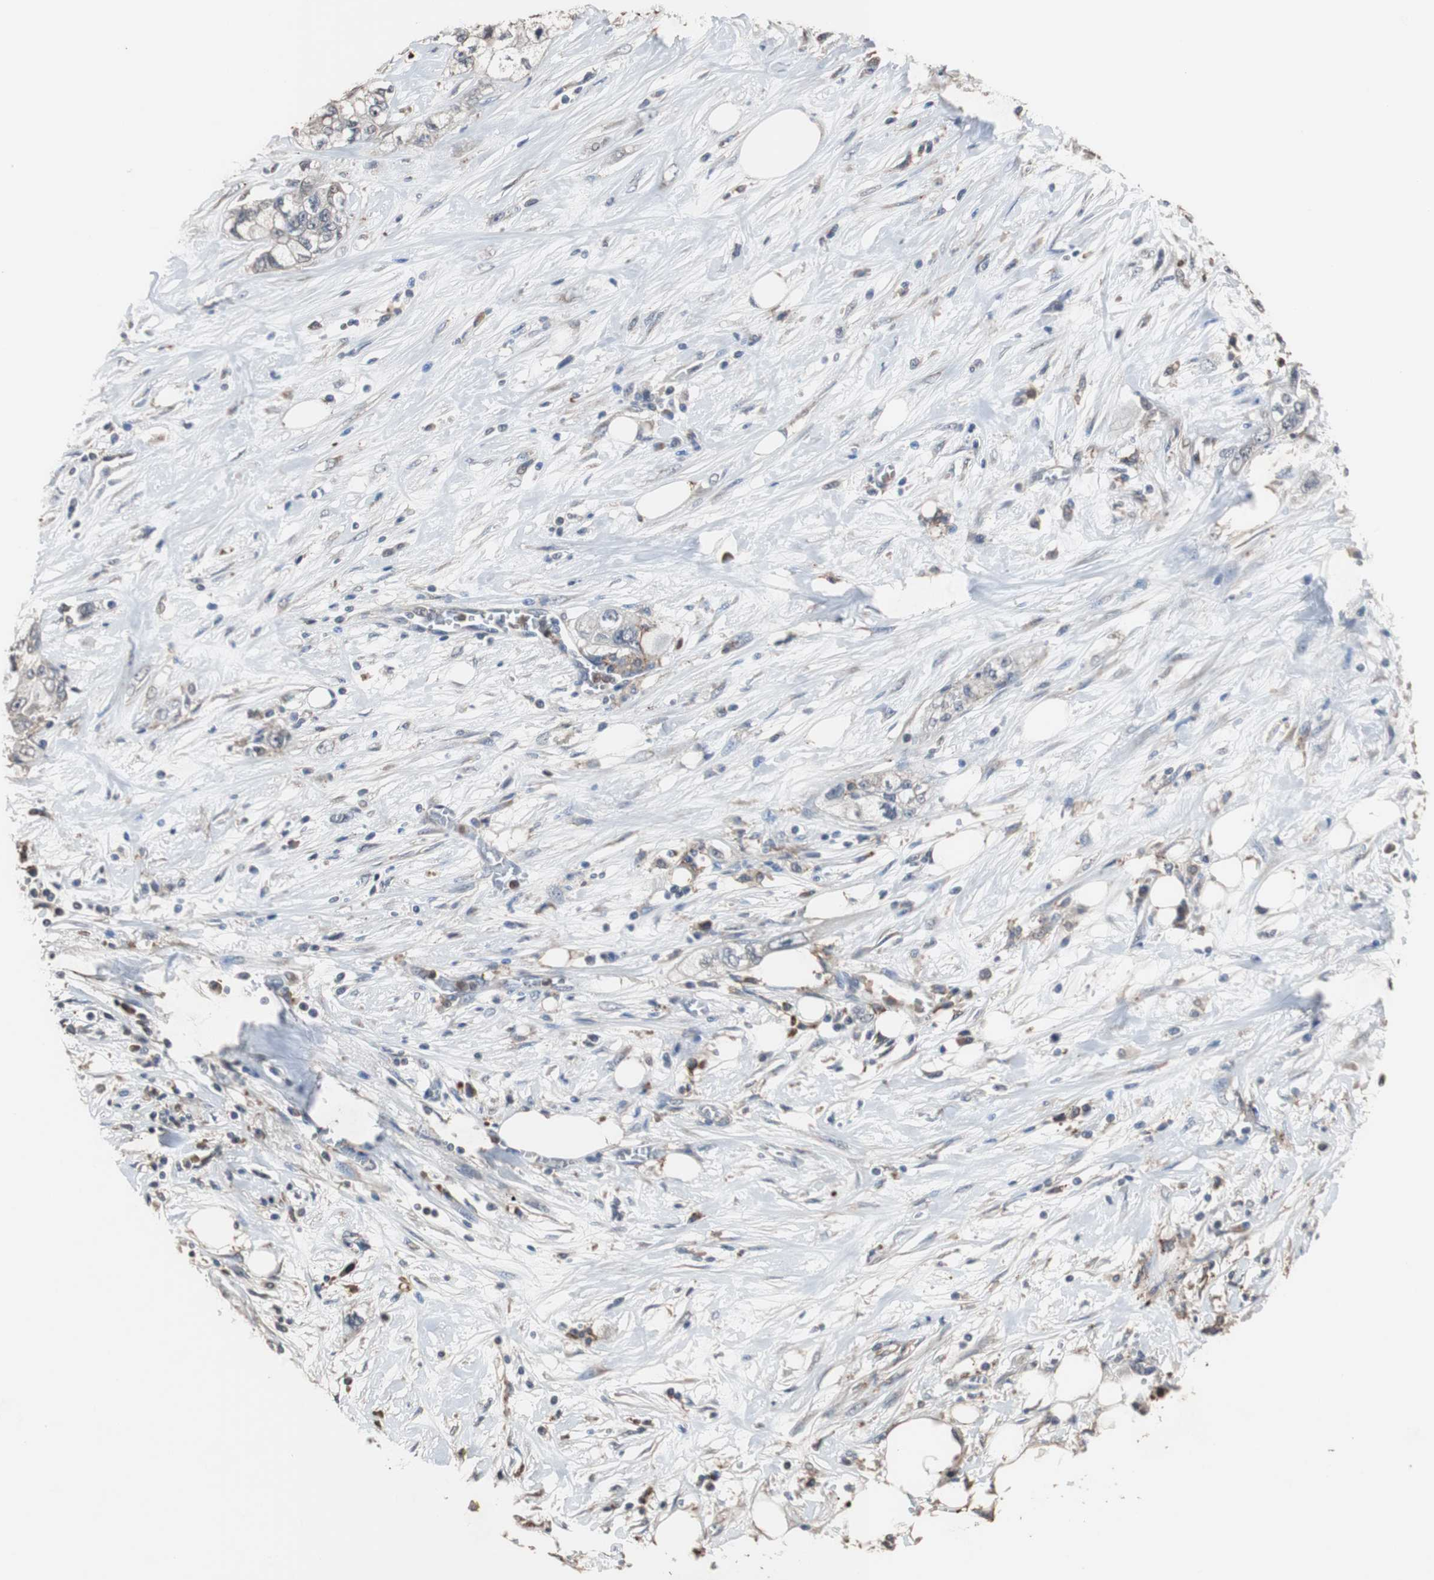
{"staining": {"intensity": "negative", "quantity": "none", "location": "none"}, "tissue": "pancreatic cancer", "cell_type": "Tumor cells", "image_type": "cancer", "snomed": [{"axis": "morphology", "description": "Adenocarcinoma, NOS"}, {"axis": "topography", "description": "Pancreas"}], "caption": "There is no significant expression in tumor cells of adenocarcinoma (pancreatic).", "gene": "SCIMP", "patient": {"sex": "male", "age": 70}}